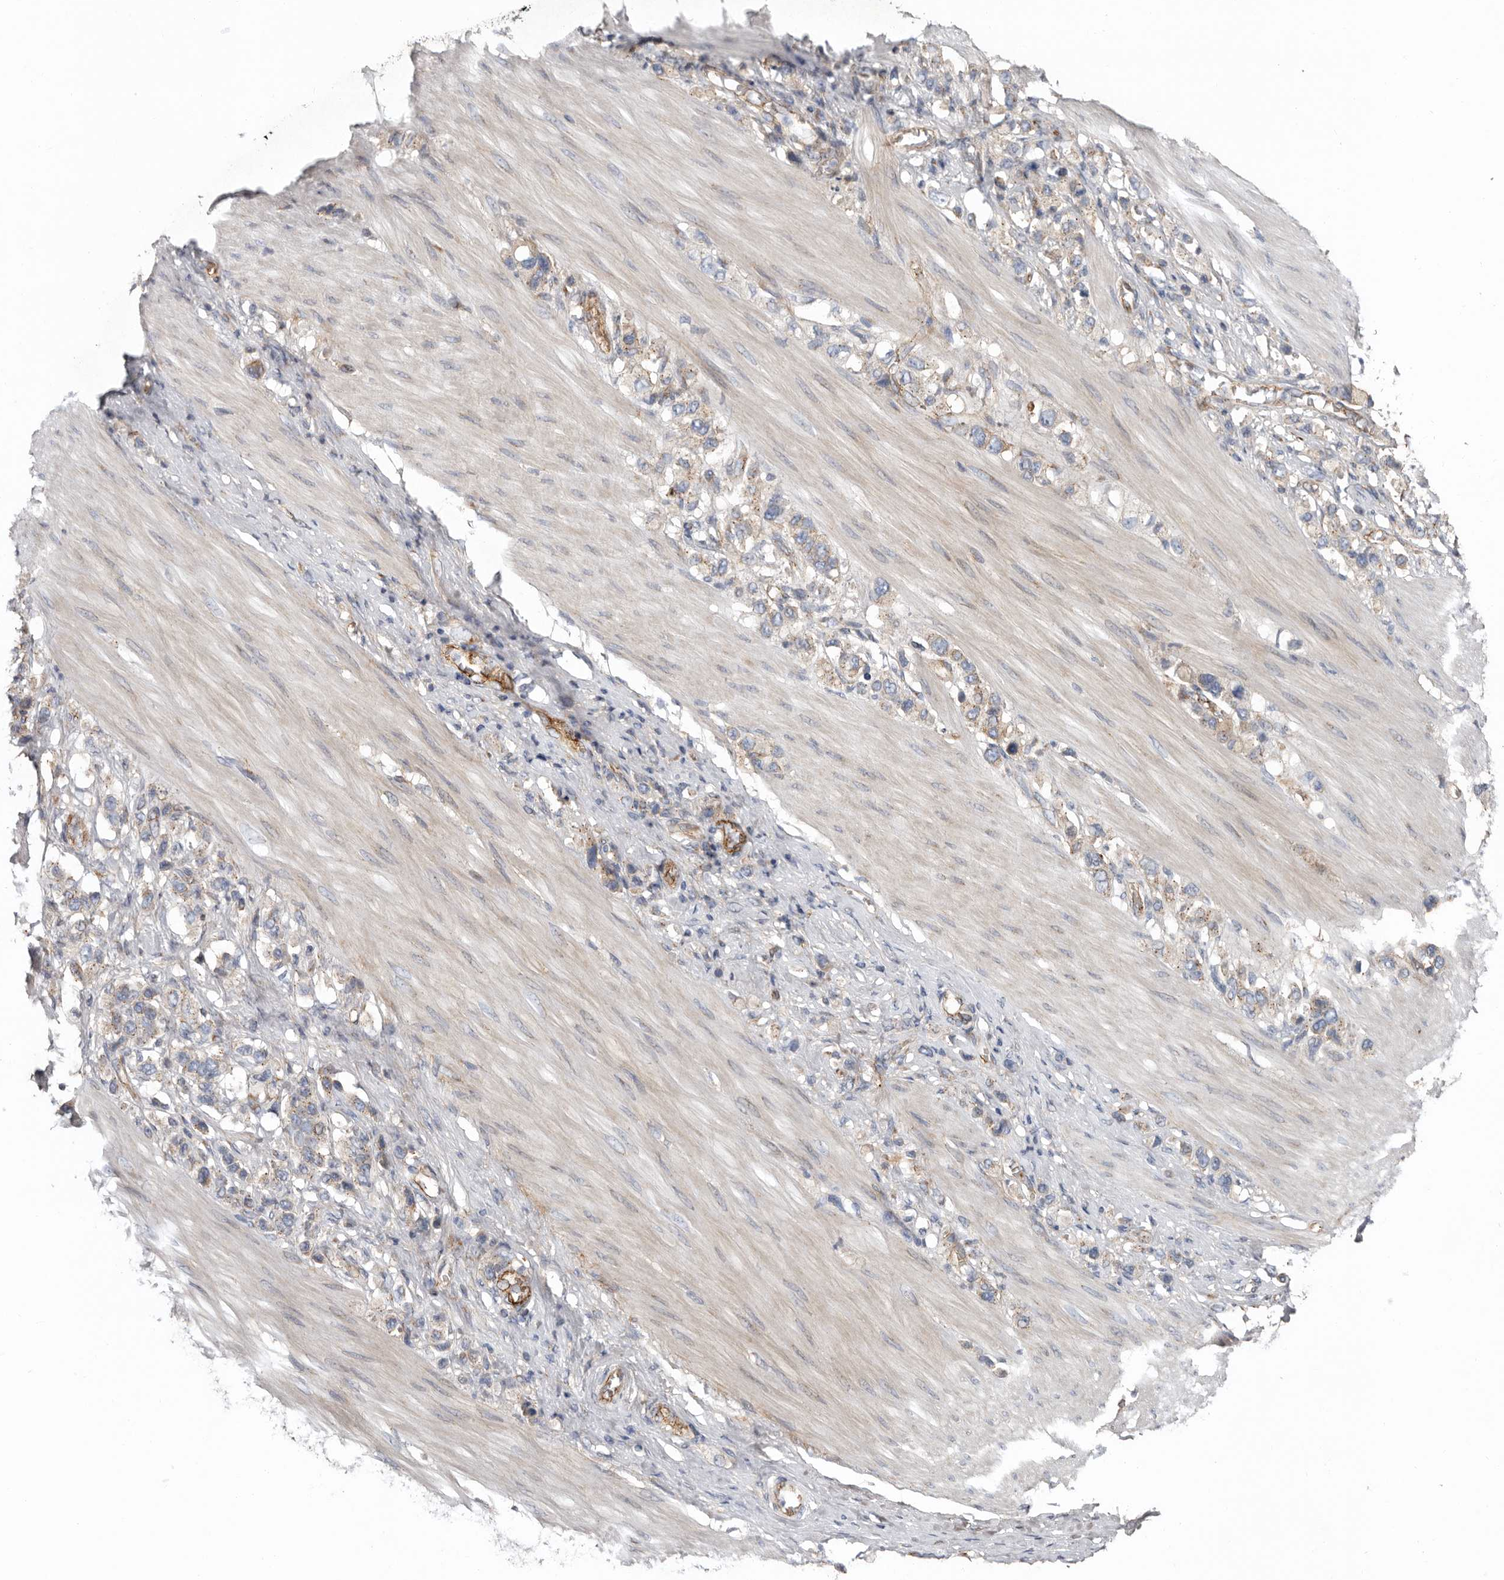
{"staining": {"intensity": "weak", "quantity": "25%-75%", "location": "cytoplasmic/membranous"}, "tissue": "stomach cancer", "cell_type": "Tumor cells", "image_type": "cancer", "snomed": [{"axis": "morphology", "description": "Adenocarcinoma, NOS"}, {"axis": "topography", "description": "Stomach"}], "caption": "Tumor cells display low levels of weak cytoplasmic/membranous positivity in about 25%-75% of cells in stomach cancer.", "gene": "LUZP1", "patient": {"sex": "female", "age": 65}}